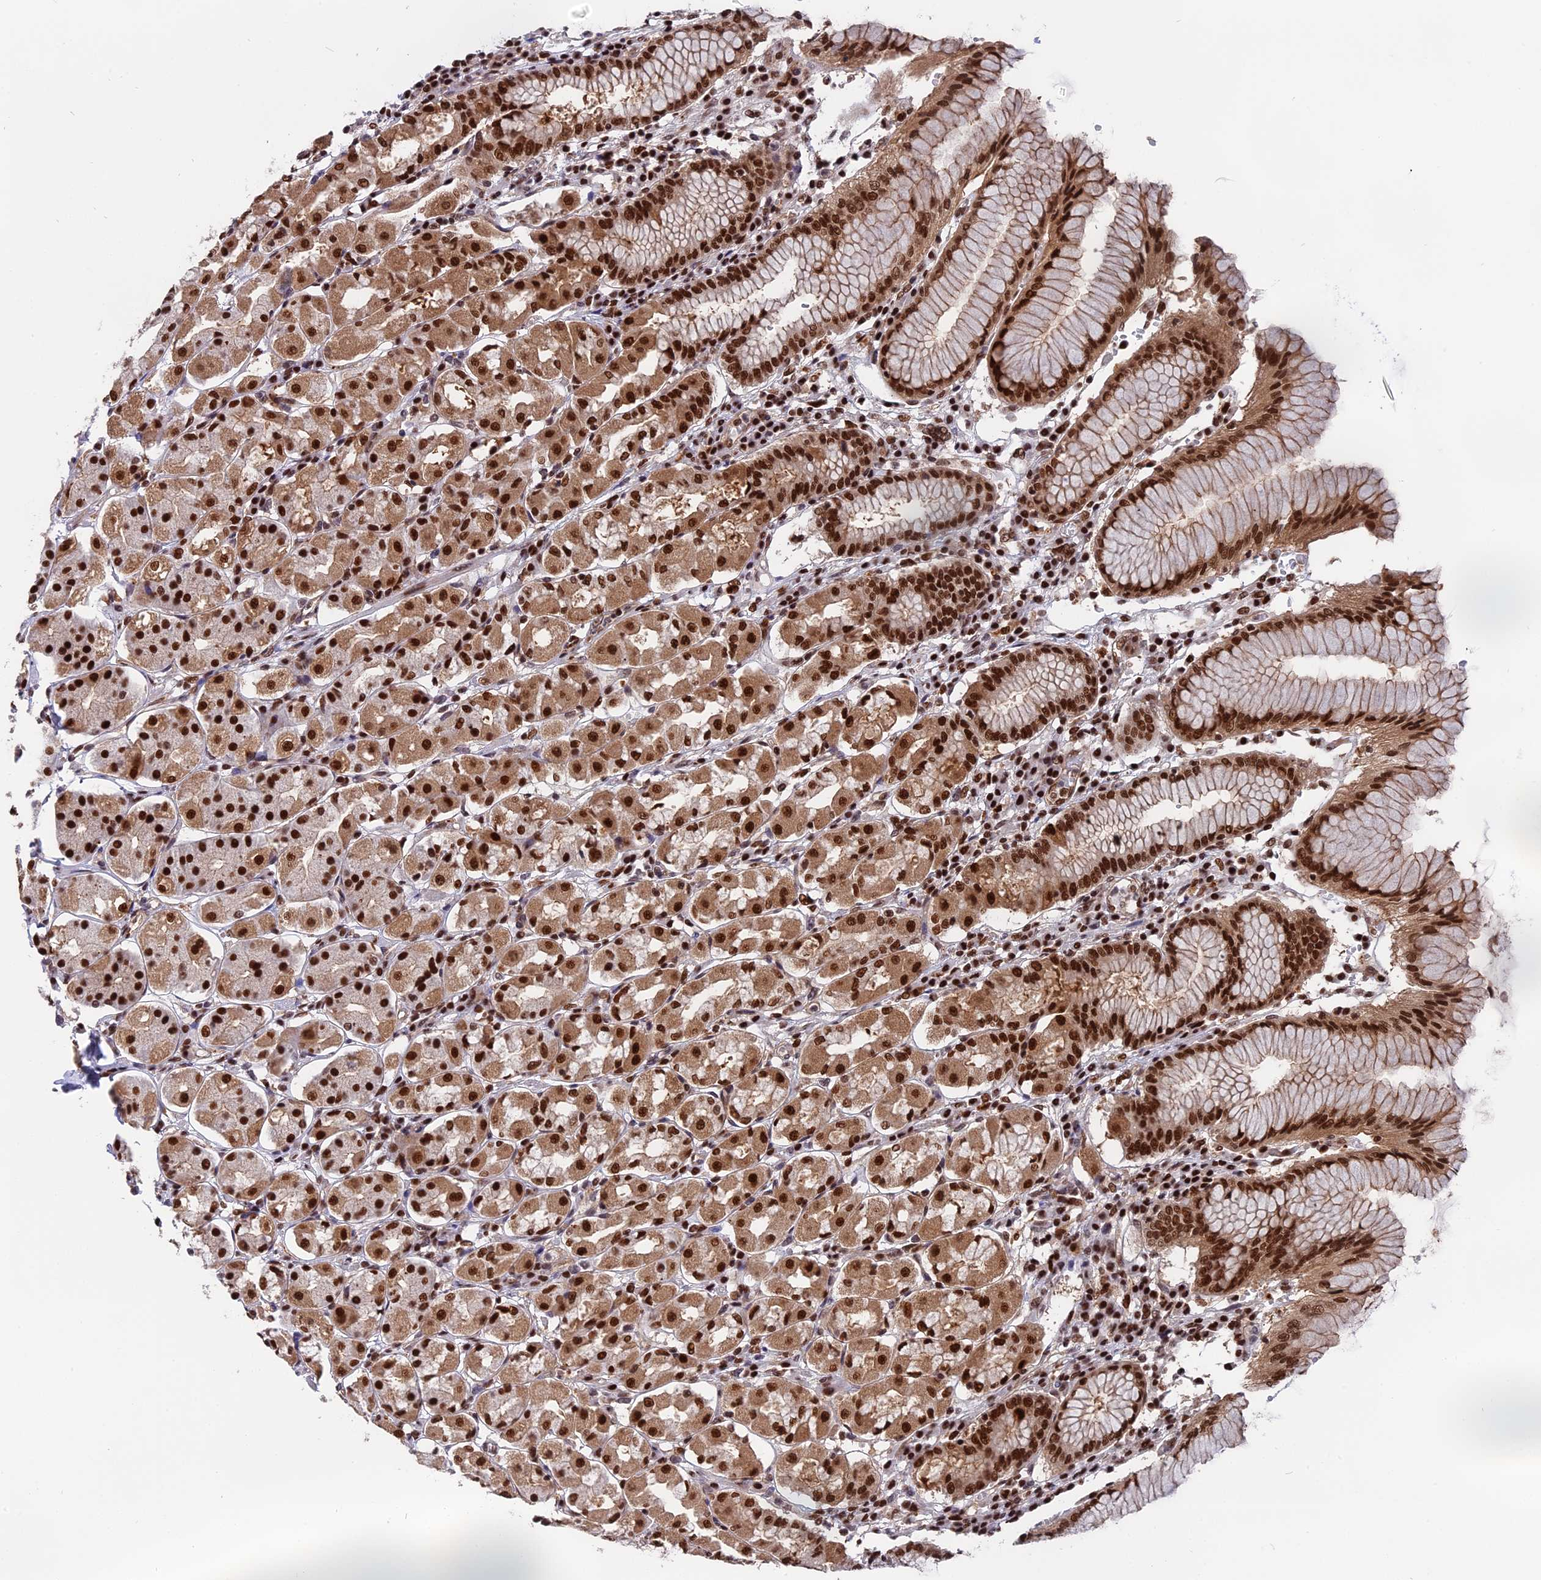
{"staining": {"intensity": "strong", "quantity": ">75%", "location": "nuclear"}, "tissue": "stomach", "cell_type": "Glandular cells", "image_type": "normal", "snomed": [{"axis": "morphology", "description": "Normal tissue, NOS"}, {"axis": "topography", "description": "Stomach"}, {"axis": "topography", "description": "Stomach, lower"}], "caption": "About >75% of glandular cells in normal stomach show strong nuclear protein staining as visualized by brown immunohistochemical staining.", "gene": "RAMACL", "patient": {"sex": "female", "age": 56}}